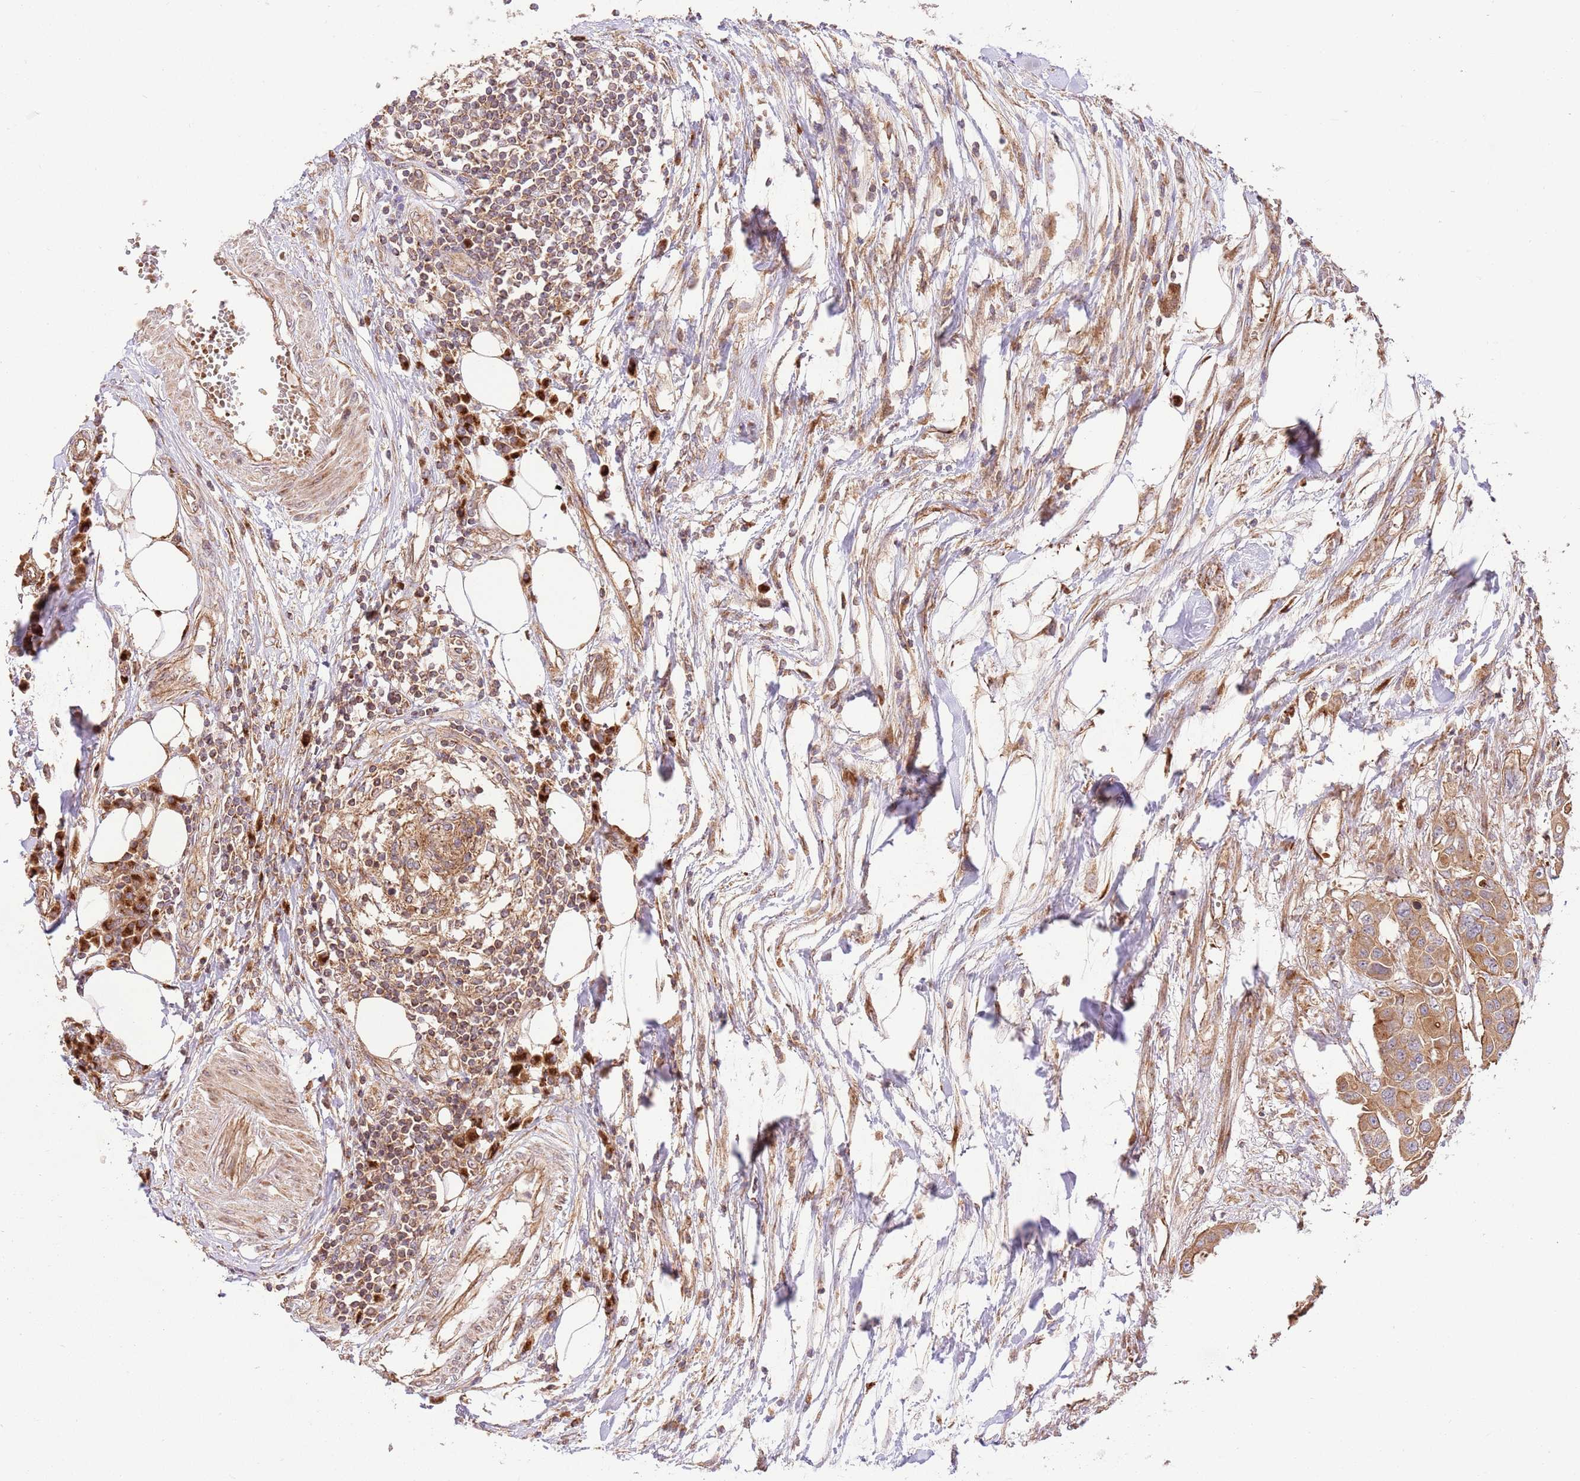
{"staining": {"intensity": "moderate", "quantity": ">75%", "location": "cytoplasmic/membranous"}, "tissue": "colorectal cancer", "cell_type": "Tumor cells", "image_type": "cancer", "snomed": [{"axis": "morphology", "description": "Adenocarcinoma, NOS"}, {"axis": "topography", "description": "Colon"}], "caption": "About >75% of tumor cells in colorectal adenocarcinoma exhibit moderate cytoplasmic/membranous protein positivity as visualized by brown immunohistochemical staining.", "gene": "SPATA2L", "patient": {"sex": "male", "age": 77}}